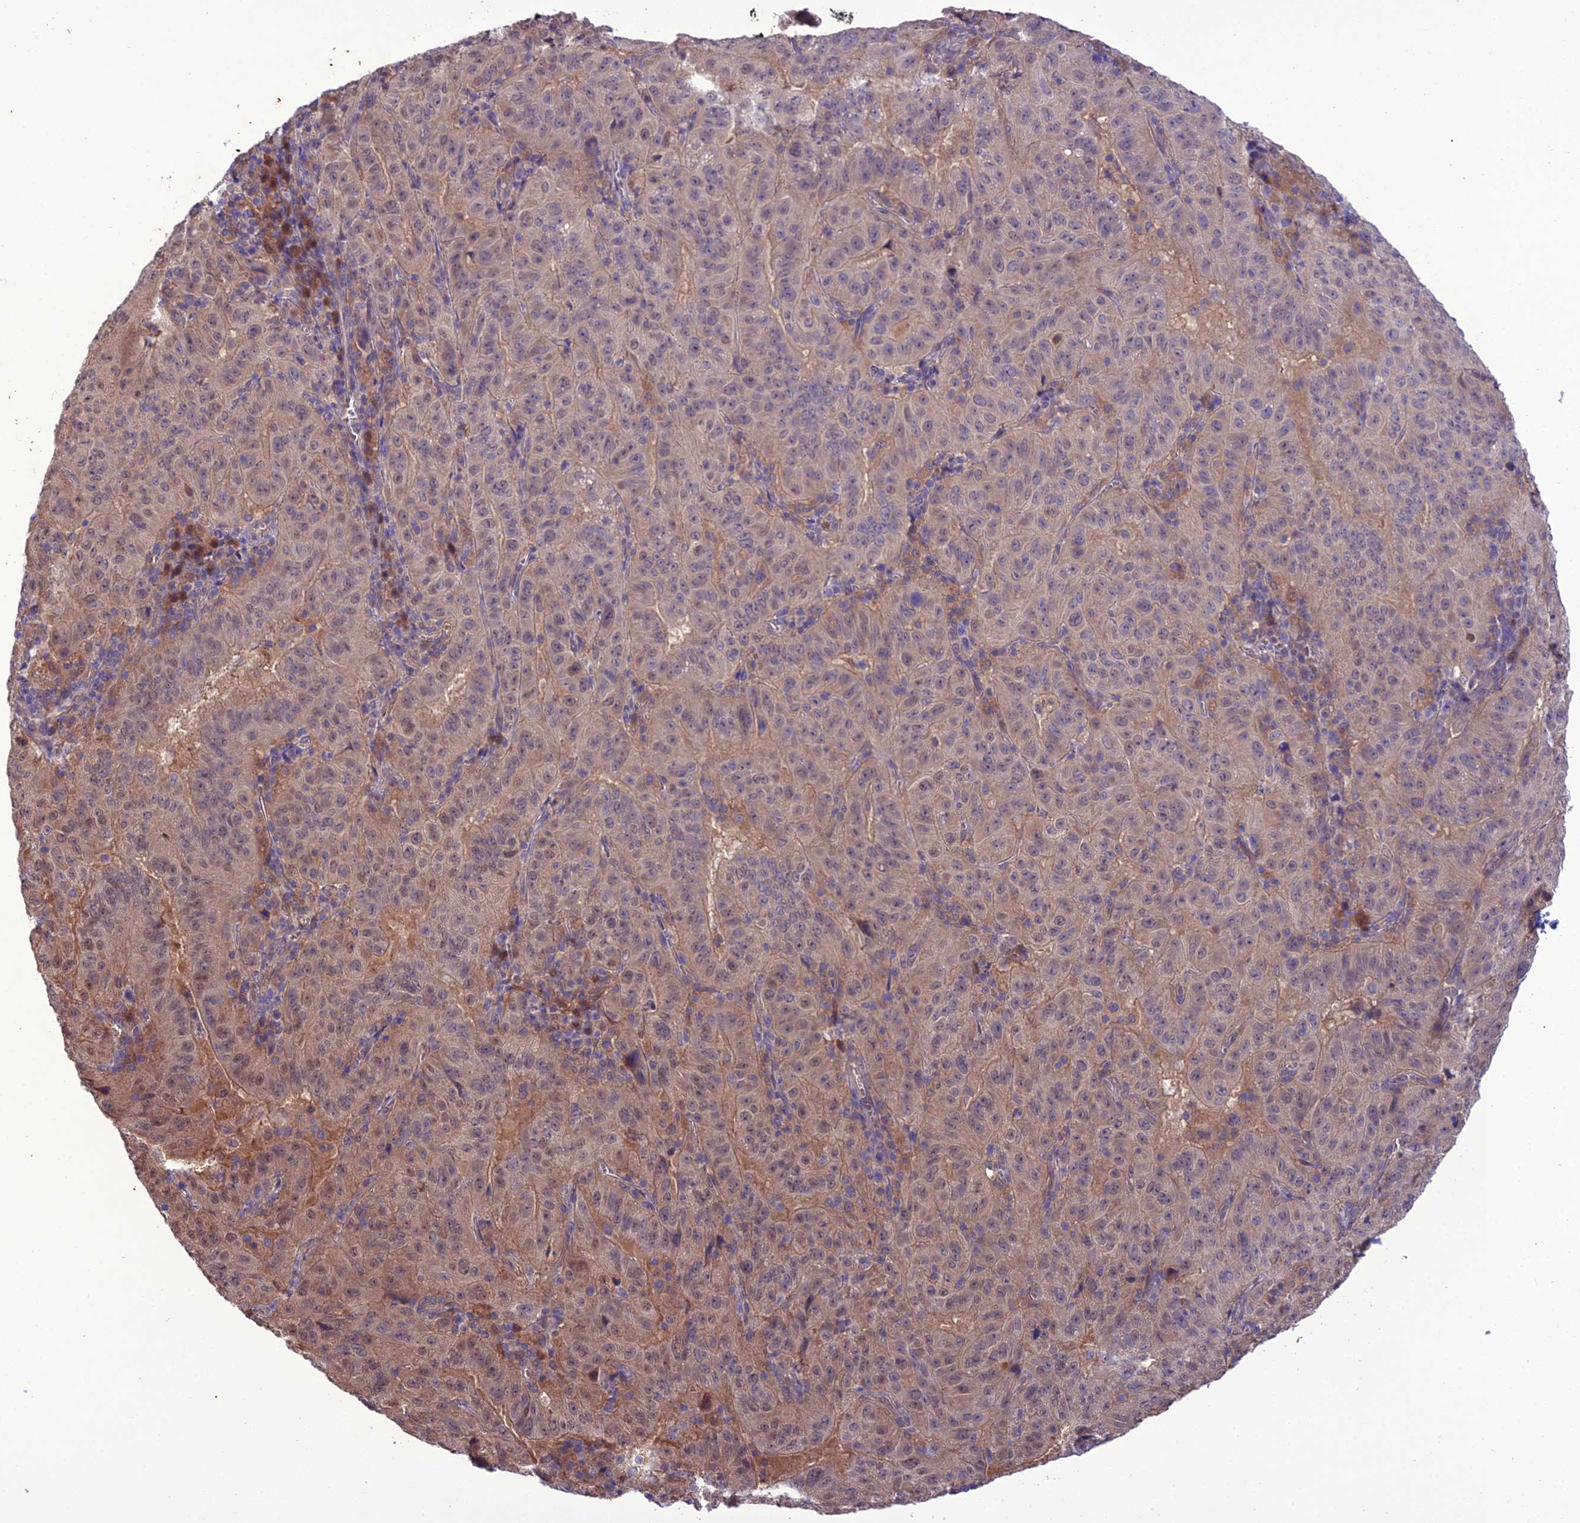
{"staining": {"intensity": "weak", "quantity": "<25%", "location": "cytoplasmic/membranous,nuclear"}, "tissue": "pancreatic cancer", "cell_type": "Tumor cells", "image_type": "cancer", "snomed": [{"axis": "morphology", "description": "Adenocarcinoma, NOS"}, {"axis": "topography", "description": "Pancreas"}], "caption": "Immunohistochemistry of human pancreatic cancer displays no staining in tumor cells.", "gene": "BORCS6", "patient": {"sex": "male", "age": 63}}